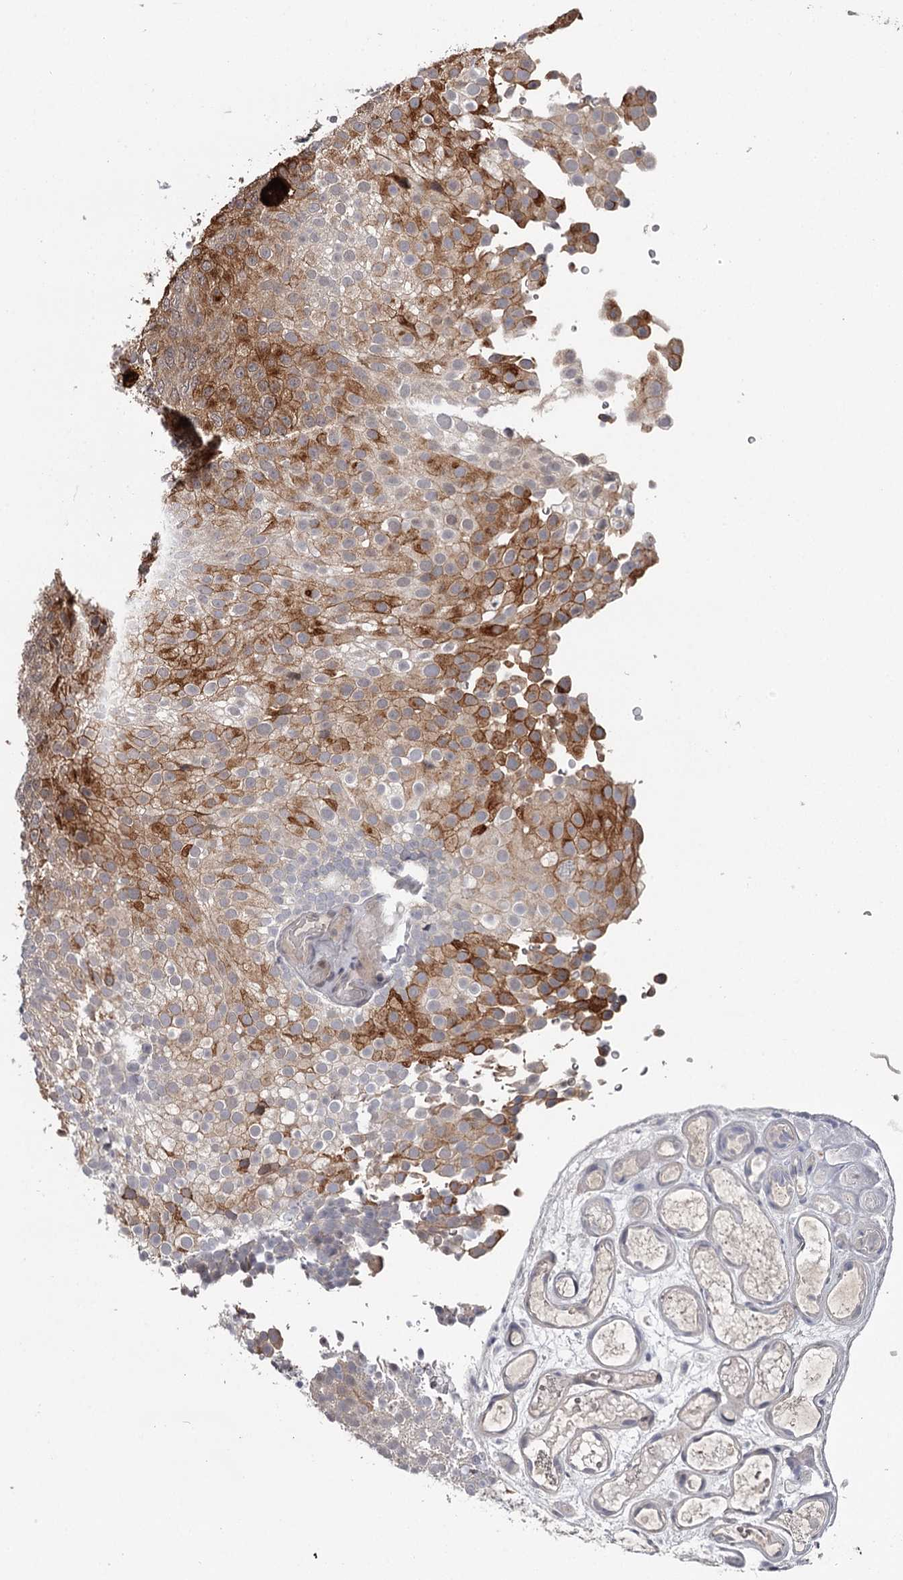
{"staining": {"intensity": "moderate", "quantity": "<25%", "location": "cytoplasmic/membranous"}, "tissue": "urothelial cancer", "cell_type": "Tumor cells", "image_type": "cancer", "snomed": [{"axis": "morphology", "description": "Urothelial carcinoma, Low grade"}, {"axis": "topography", "description": "Urinary bladder"}], "caption": "Immunohistochemistry of human low-grade urothelial carcinoma exhibits low levels of moderate cytoplasmic/membranous staining in approximately <25% of tumor cells.", "gene": "GTSF1", "patient": {"sex": "male", "age": 78}}